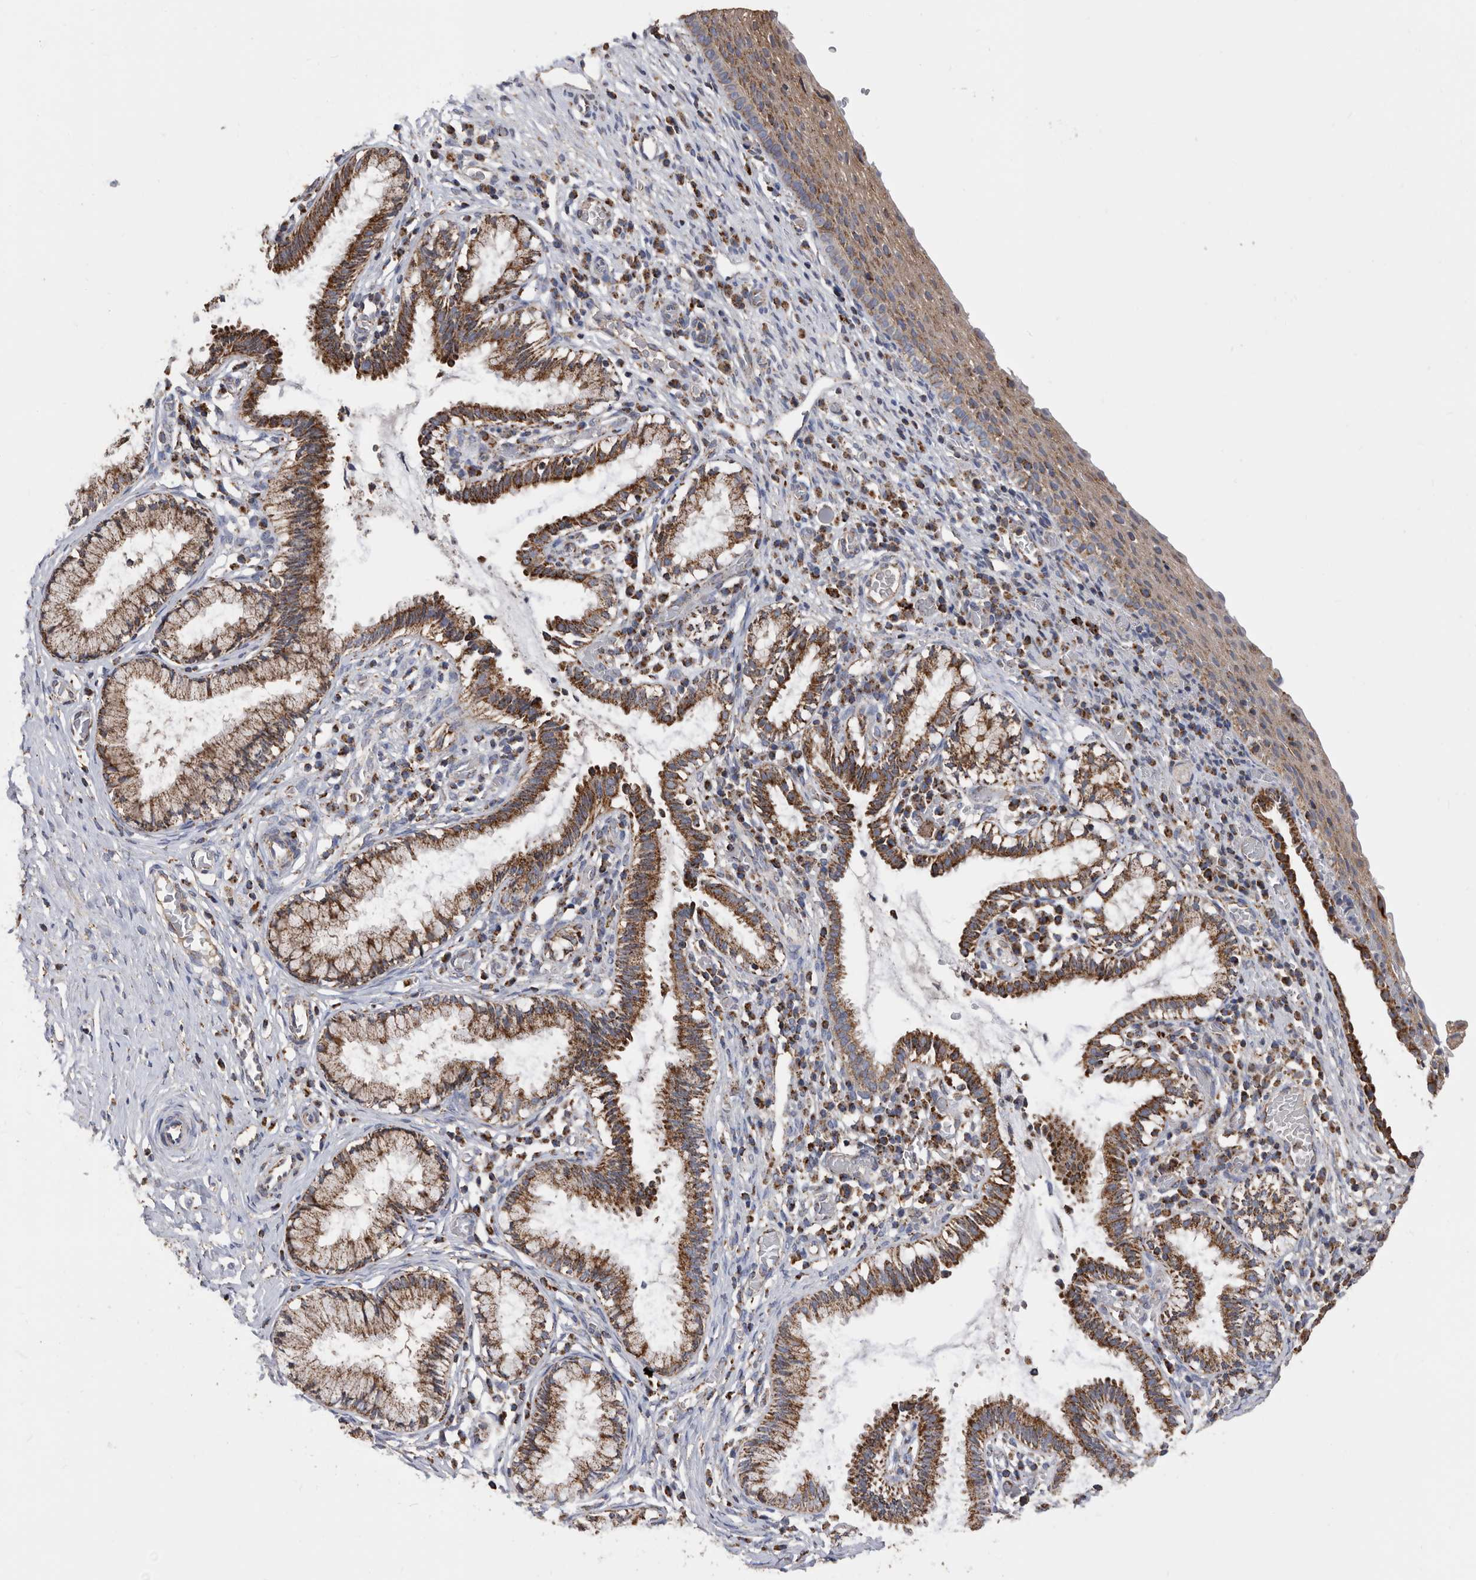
{"staining": {"intensity": "strong", "quantity": "25%-75%", "location": "cytoplasmic/membranous"}, "tissue": "cervix", "cell_type": "Glandular cells", "image_type": "normal", "snomed": [{"axis": "morphology", "description": "Normal tissue, NOS"}, {"axis": "topography", "description": "Cervix"}], "caption": "A high-resolution photomicrograph shows IHC staining of unremarkable cervix, which displays strong cytoplasmic/membranous staining in about 25%-75% of glandular cells.", "gene": "WFDC1", "patient": {"sex": "female", "age": 27}}